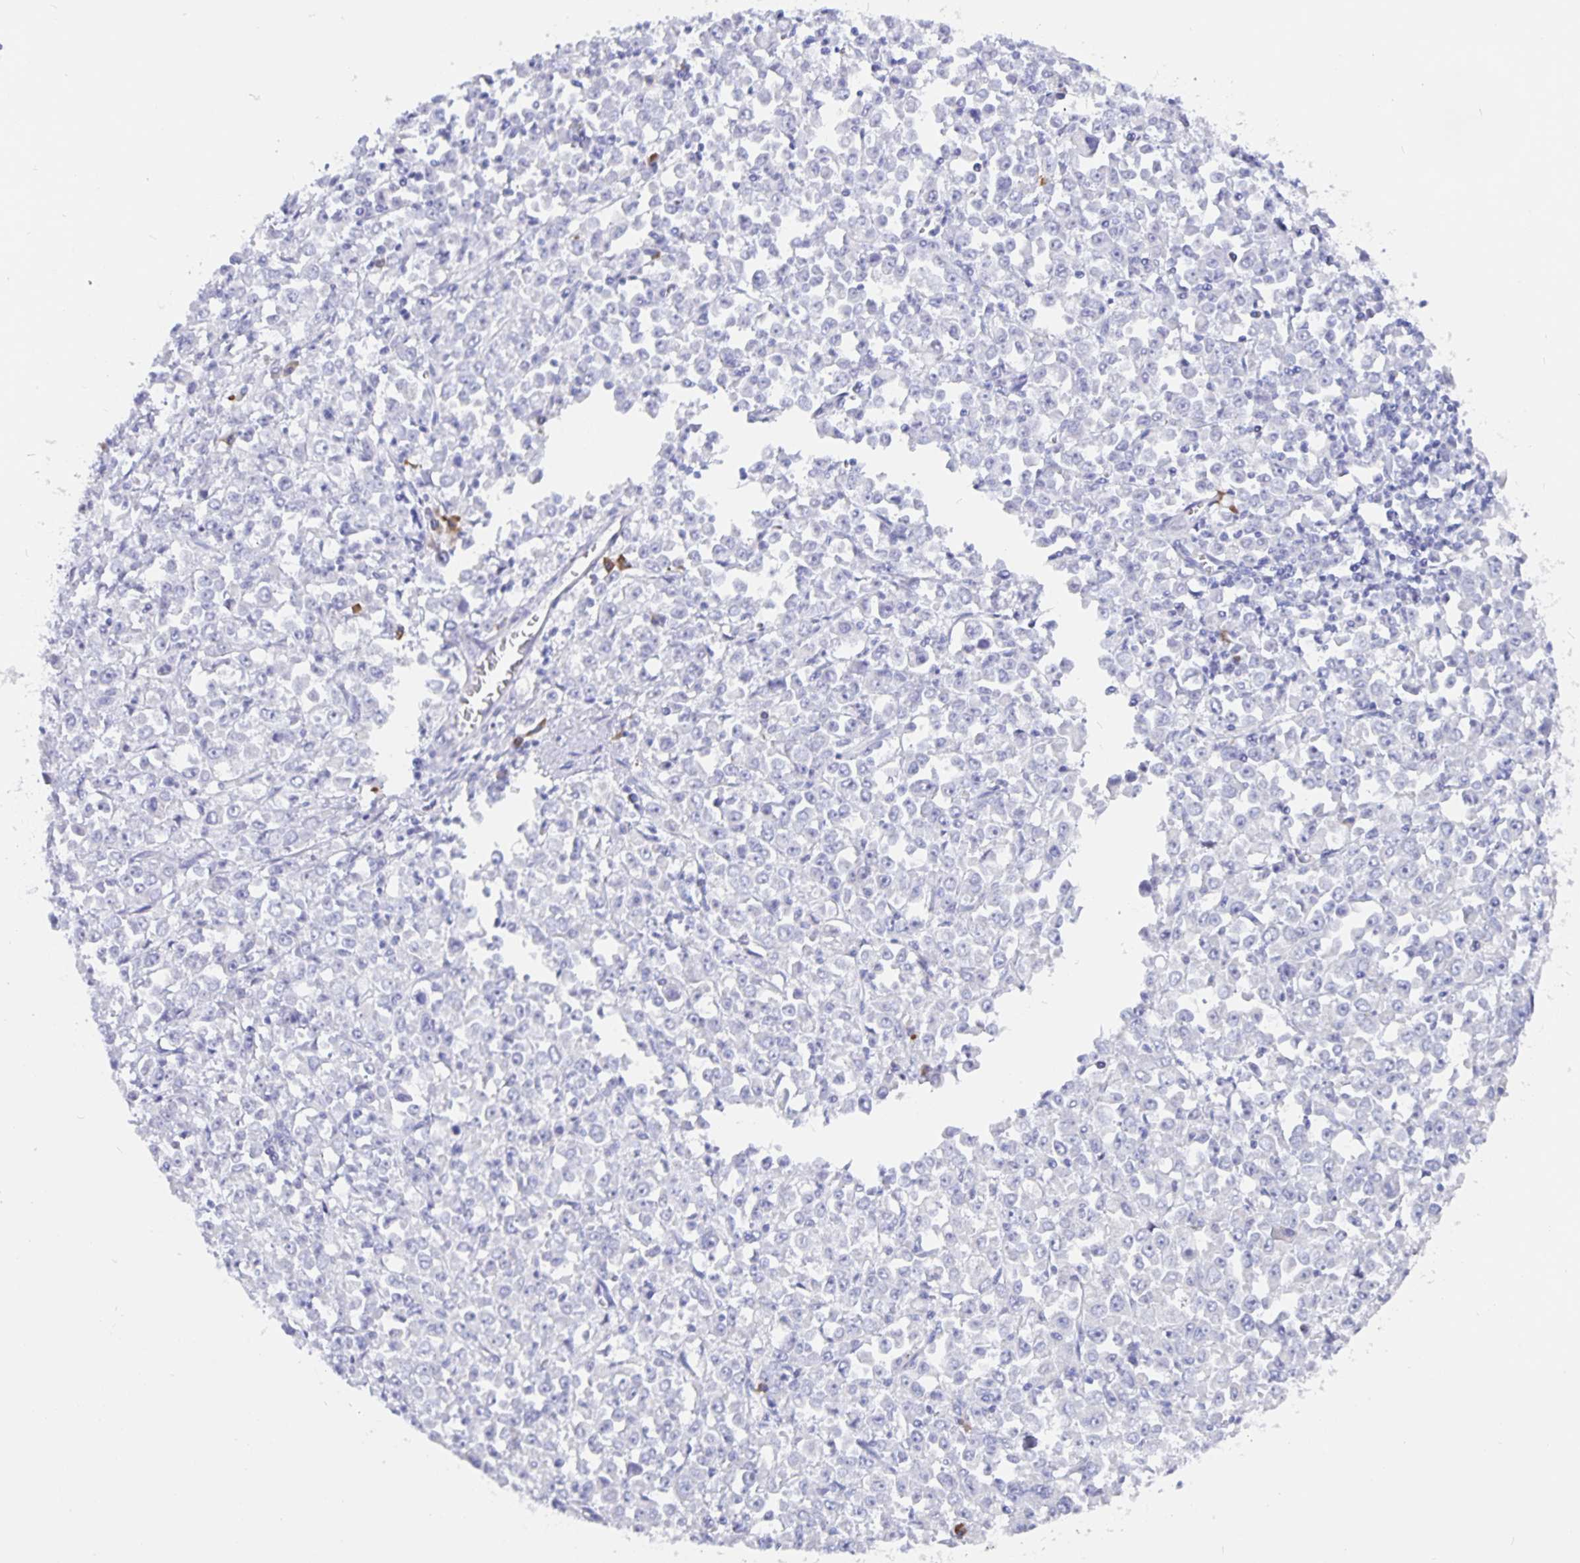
{"staining": {"intensity": "negative", "quantity": "none", "location": "none"}, "tissue": "stomach cancer", "cell_type": "Tumor cells", "image_type": "cancer", "snomed": [{"axis": "morphology", "description": "Adenocarcinoma, NOS"}, {"axis": "topography", "description": "Stomach, upper"}], "caption": "Protein analysis of stomach adenocarcinoma displays no significant staining in tumor cells.", "gene": "ERMN", "patient": {"sex": "male", "age": 70}}